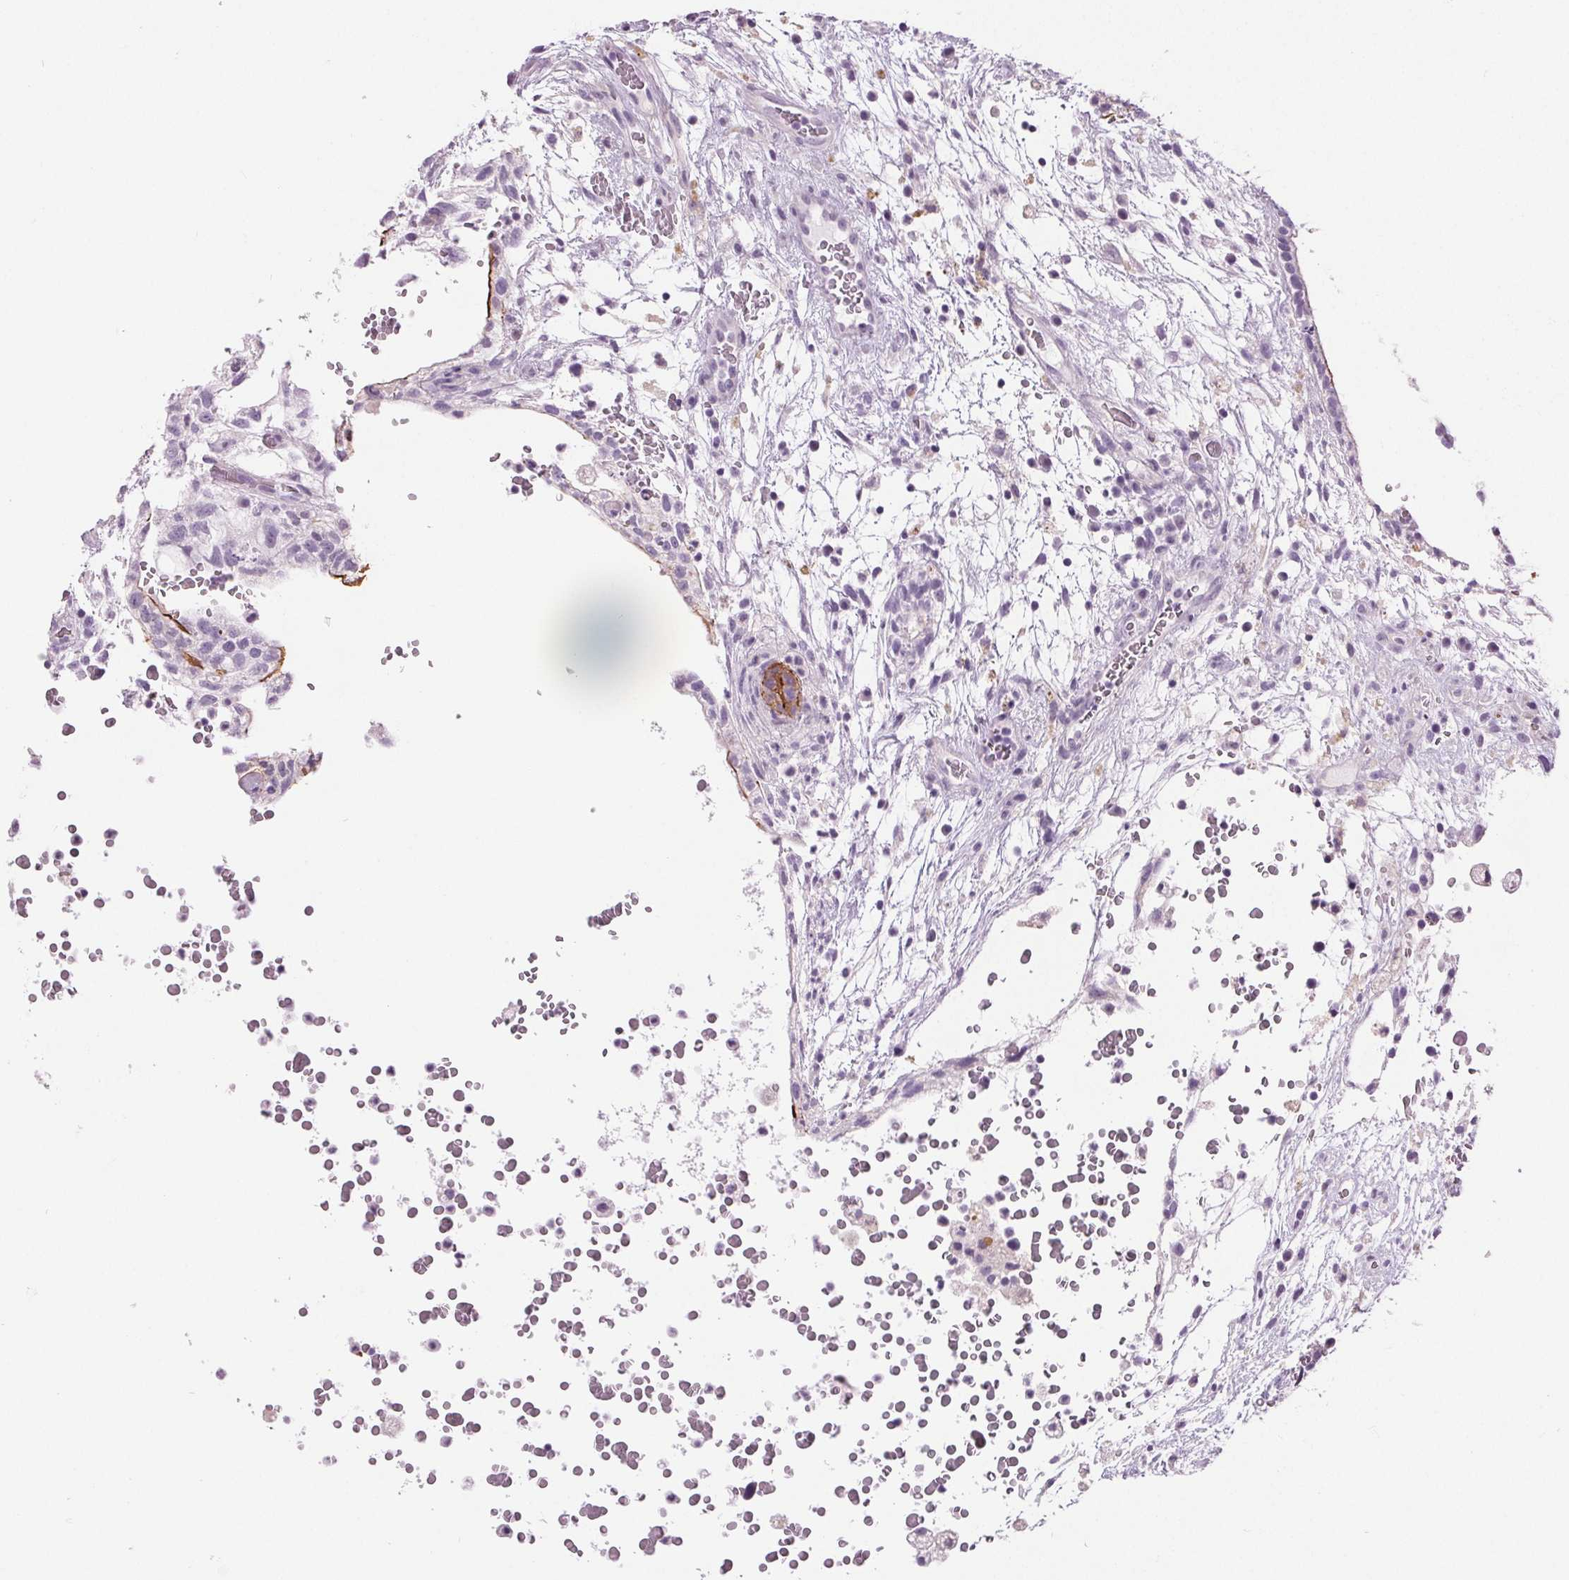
{"staining": {"intensity": "moderate", "quantity": "<25%", "location": "cytoplasmic/membranous"}, "tissue": "testis cancer", "cell_type": "Tumor cells", "image_type": "cancer", "snomed": [{"axis": "morphology", "description": "Normal tissue, NOS"}, {"axis": "morphology", "description": "Carcinoma, Embryonal, NOS"}, {"axis": "topography", "description": "Testis"}], "caption": "There is low levels of moderate cytoplasmic/membranous staining in tumor cells of embryonal carcinoma (testis), as demonstrated by immunohistochemical staining (brown color).", "gene": "MISP", "patient": {"sex": "male", "age": 32}}